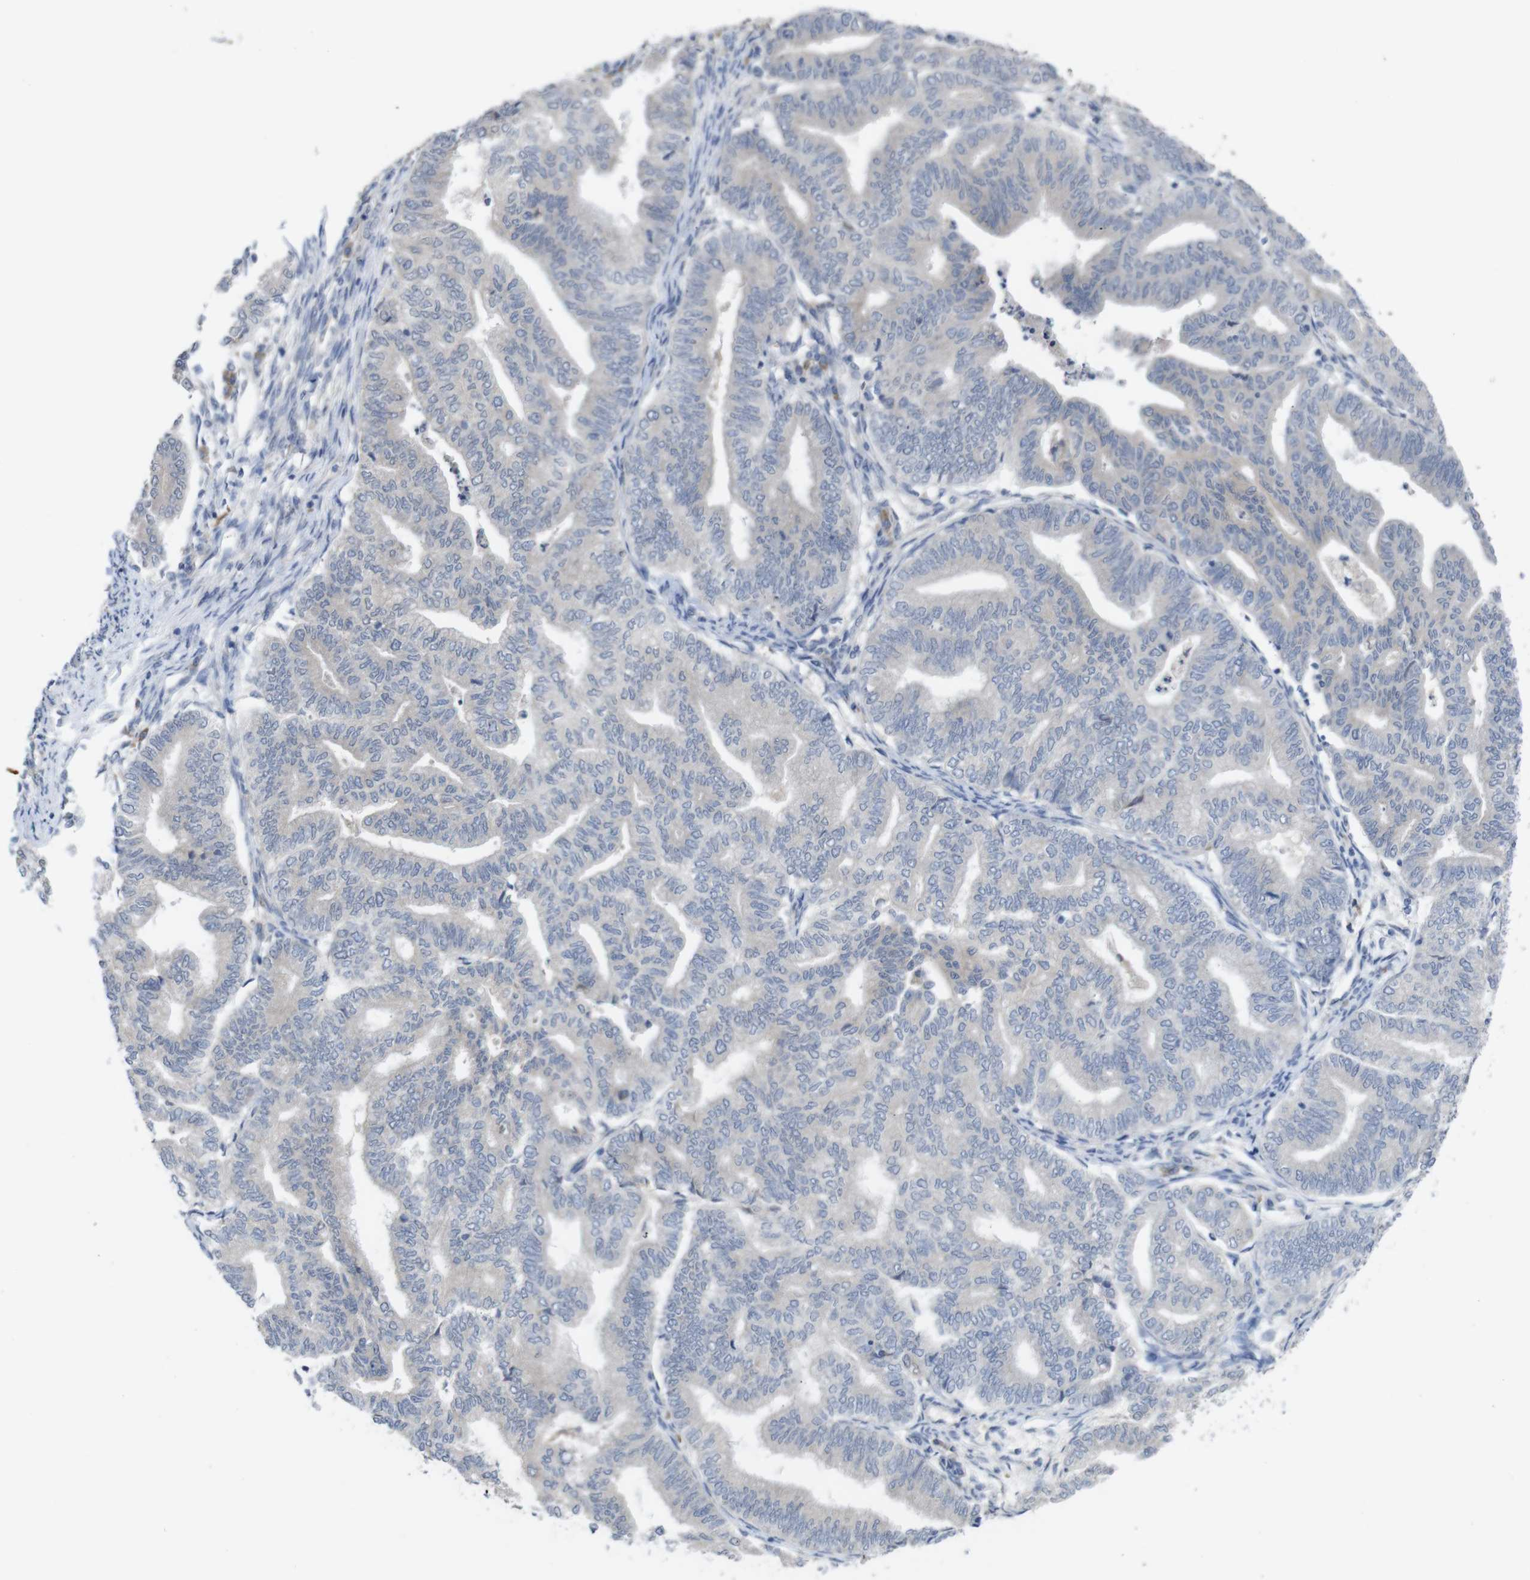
{"staining": {"intensity": "negative", "quantity": "none", "location": "none"}, "tissue": "endometrial cancer", "cell_type": "Tumor cells", "image_type": "cancer", "snomed": [{"axis": "morphology", "description": "Adenocarcinoma, NOS"}, {"axis": "topography", "description": "Endometrium"}], "caption": "This photomicrograph is of endometrial cancer (adenocarcinoma) stained with immunohistochemistry (IHC) to label a protein in brown with the nuclei are counter-stained blue. There is no positivity in tumor cells. (Brightfield microscopy of DAB (3,3'-diaminobenzidine) immunohistochemistry at high magnification).", "gene": "BCAR3", "patient": {"sex": "female", "age": 79}}